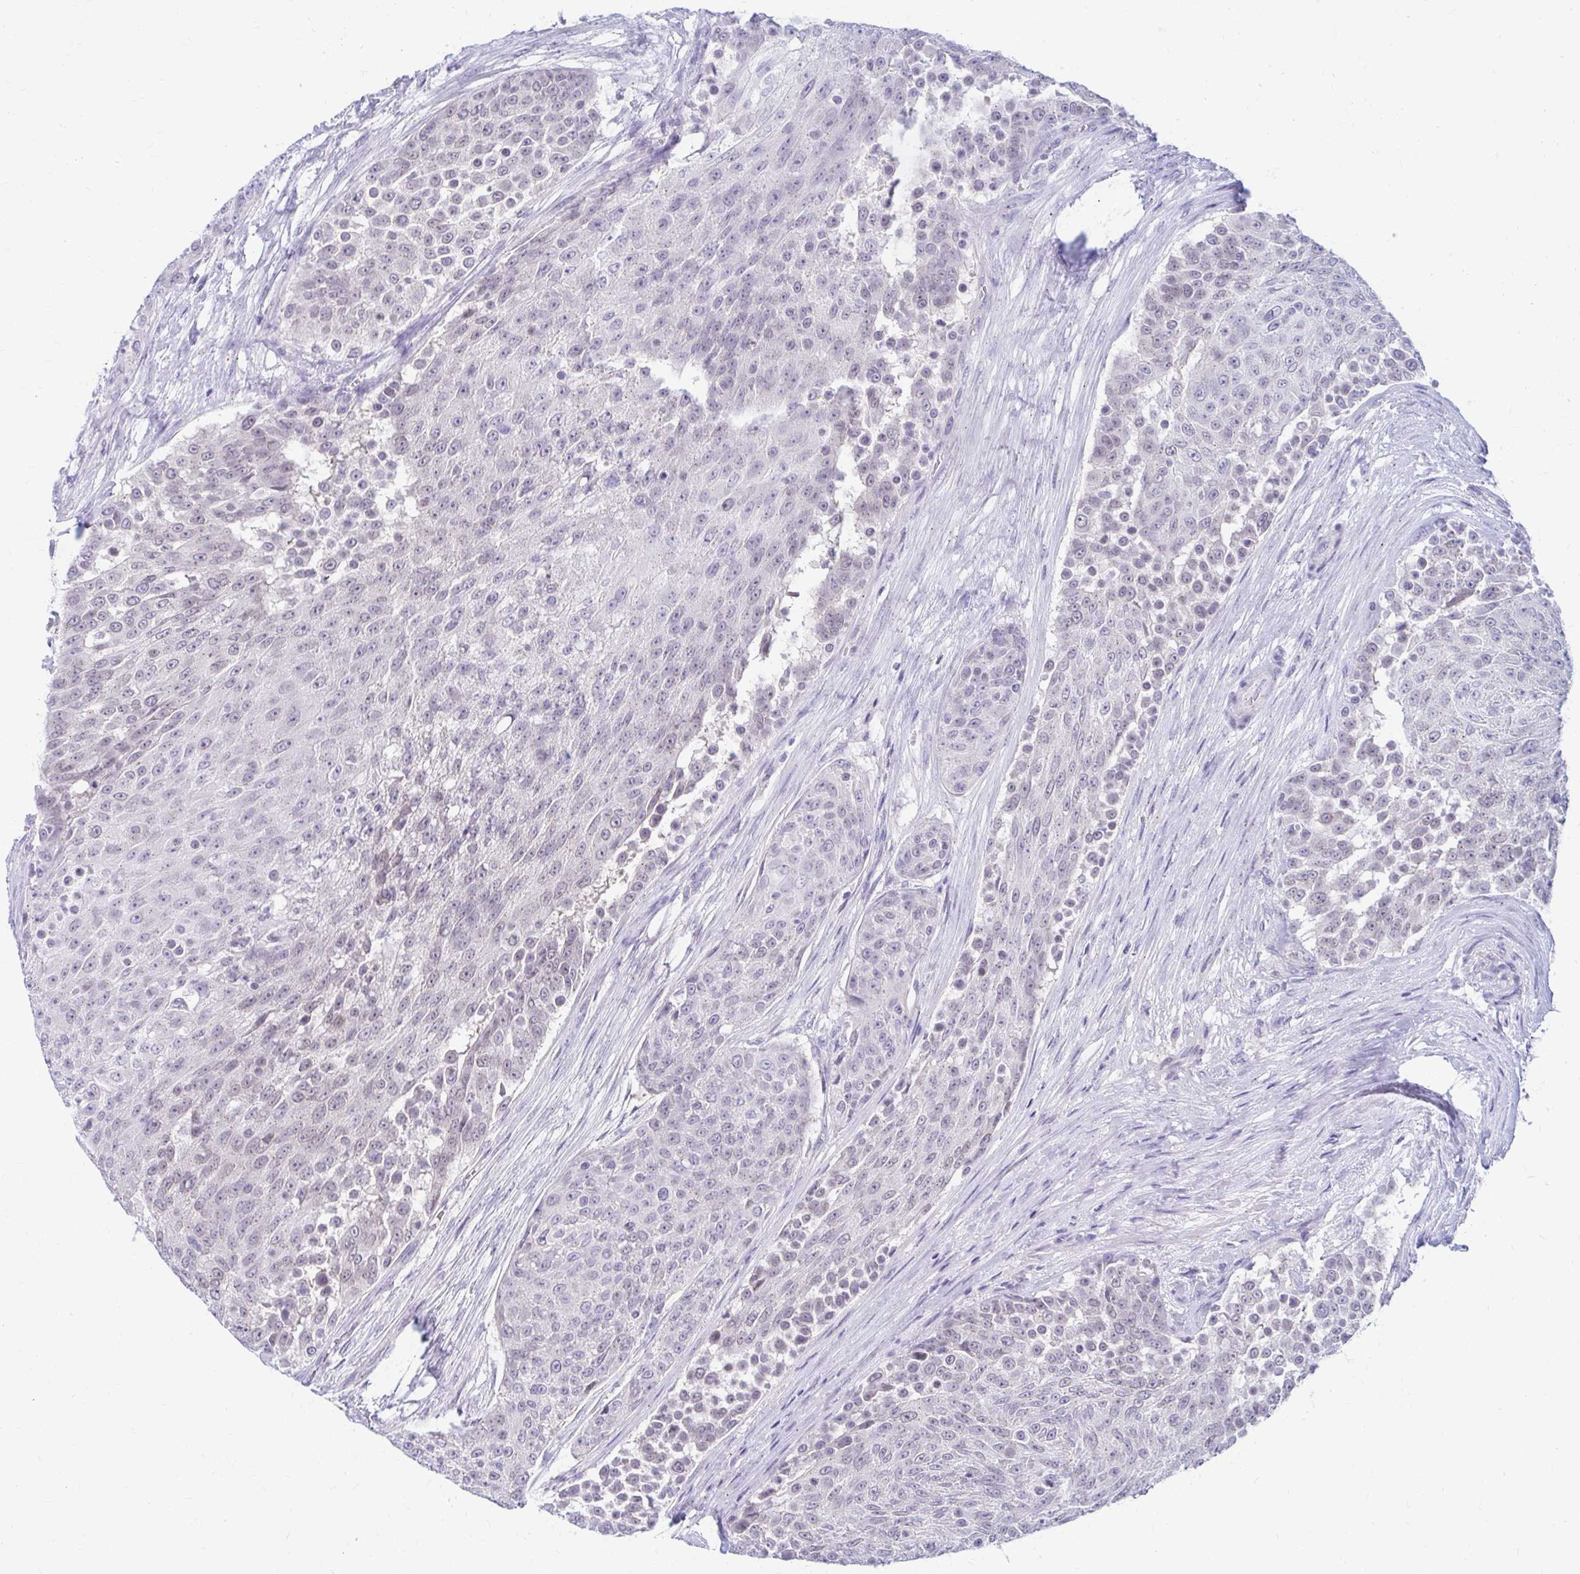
{"staining": {"intensity": "negative", "quantity": "none", "location": "none"}, "tissue": "urothelial cancer", "cell_type": "Tumor cells", "image_type": "cancer", "snomed": [{"axis": "morphology", "description": "Urothelial carcinoma, High grade"}, {"axis": "topography", "description": "Urinary bladder"}], "caption": "Photomicrograph shows no significant protein staining in tumor cells of high-grade urothelial carcinoma.", "gene": "RADIL", "patient": {"sex": "female", "age": 63}}